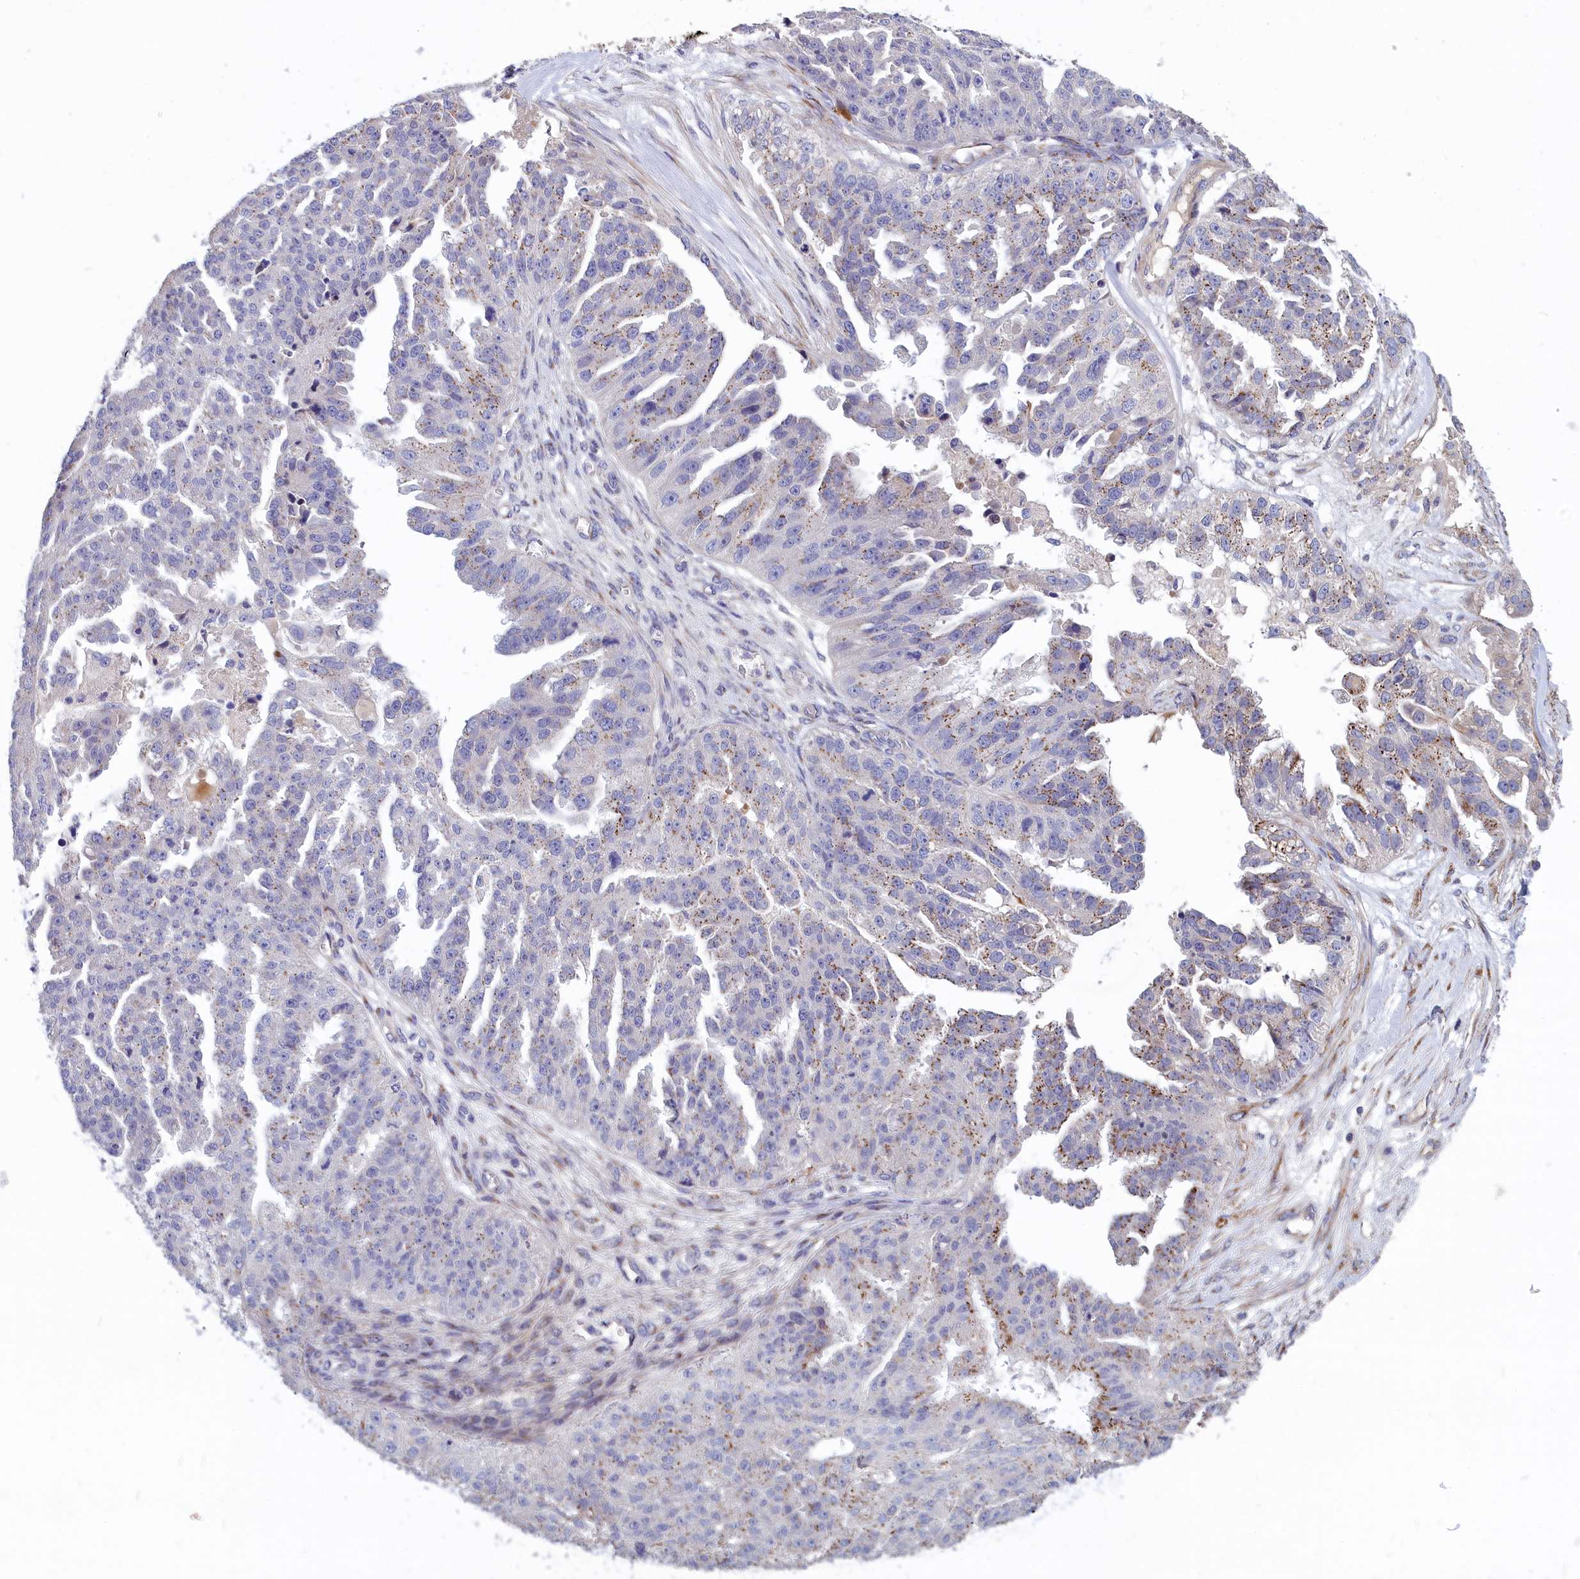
{"staining": {"intensity": "moderate", "quantity": "<25%", "location": "cytoplasmic/membranous"}, "tissue": "ovarian cancer", "cell_type": "Tumor cells", "image_type": "cancer", "snomed": [{"axis": "morphology", "description": "Cystadenocarcinoma, serous, NOS"}, {"axis": "topography", "description": "Ovary"}], "caption": "IHC image of neoplastic tissue: serous cystadenocarcinoma (ovarian) stained using immunohistochemistry shows low levels of moderate protein expression localized specifically in the cytoplasmic/membranous of tumor cells, appearing as a cytoplasmic/membranous brown color.", "gene": "TUBGCP4", "patient": {"sex": "female", "age": 58}}